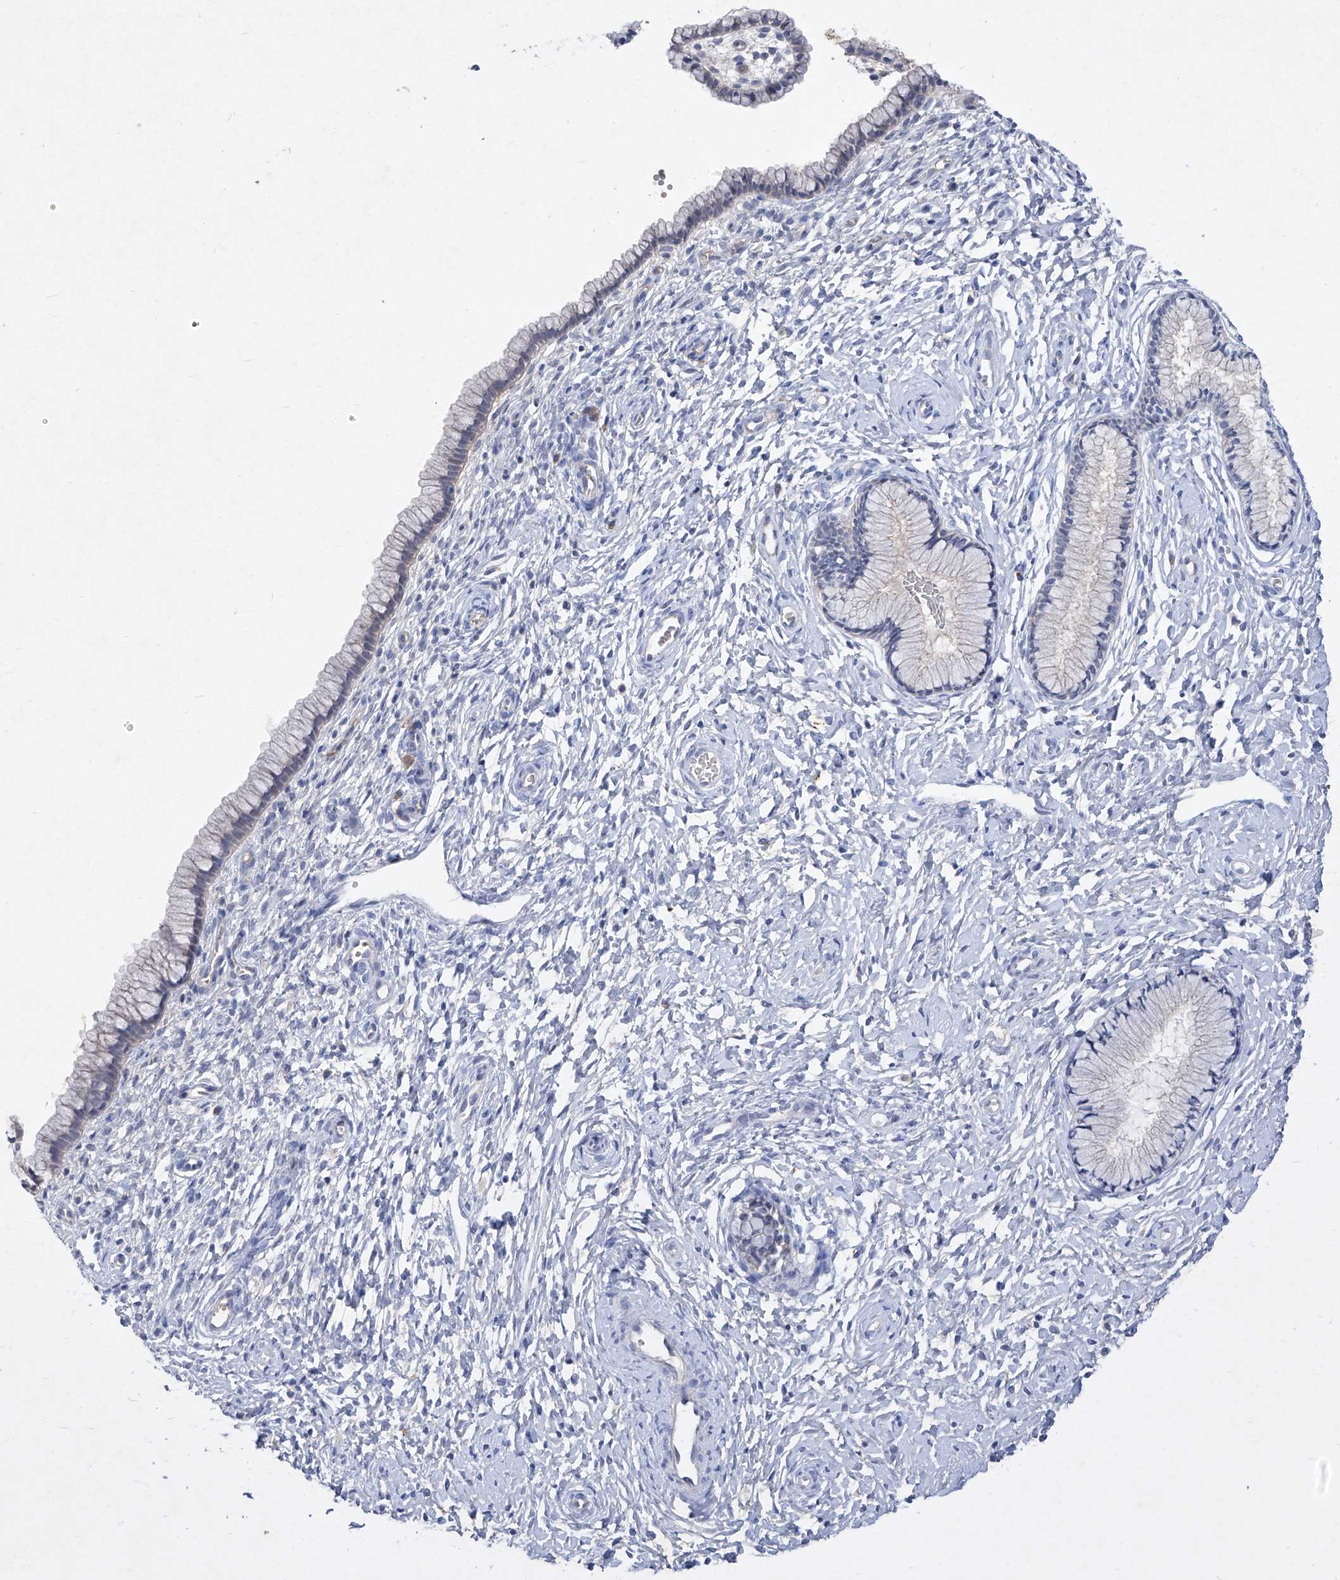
{"staining": {"intensity": "negative", "quantity": "none", "location": "none"}, "tissue": "cervix", "cell_type": "Glandular cells", "image_type": "normal", "snomed": [{"axis": "morphology", "description": "Normal tissue, NOS"}, {"axis": "topography", "description": "Cervix"}], "caption": "A photomicrograph of human cervix is negative for staining in glandular cells. The staining was performed using DAB (3,3'-diaminobenzidine) to visualize the protein expression in brown, while the nuclei were stained in blue with hematoxylin (Magnification: 20x).", "gene": "SBK2", "patient": {"sex": "female", "age": 33}}